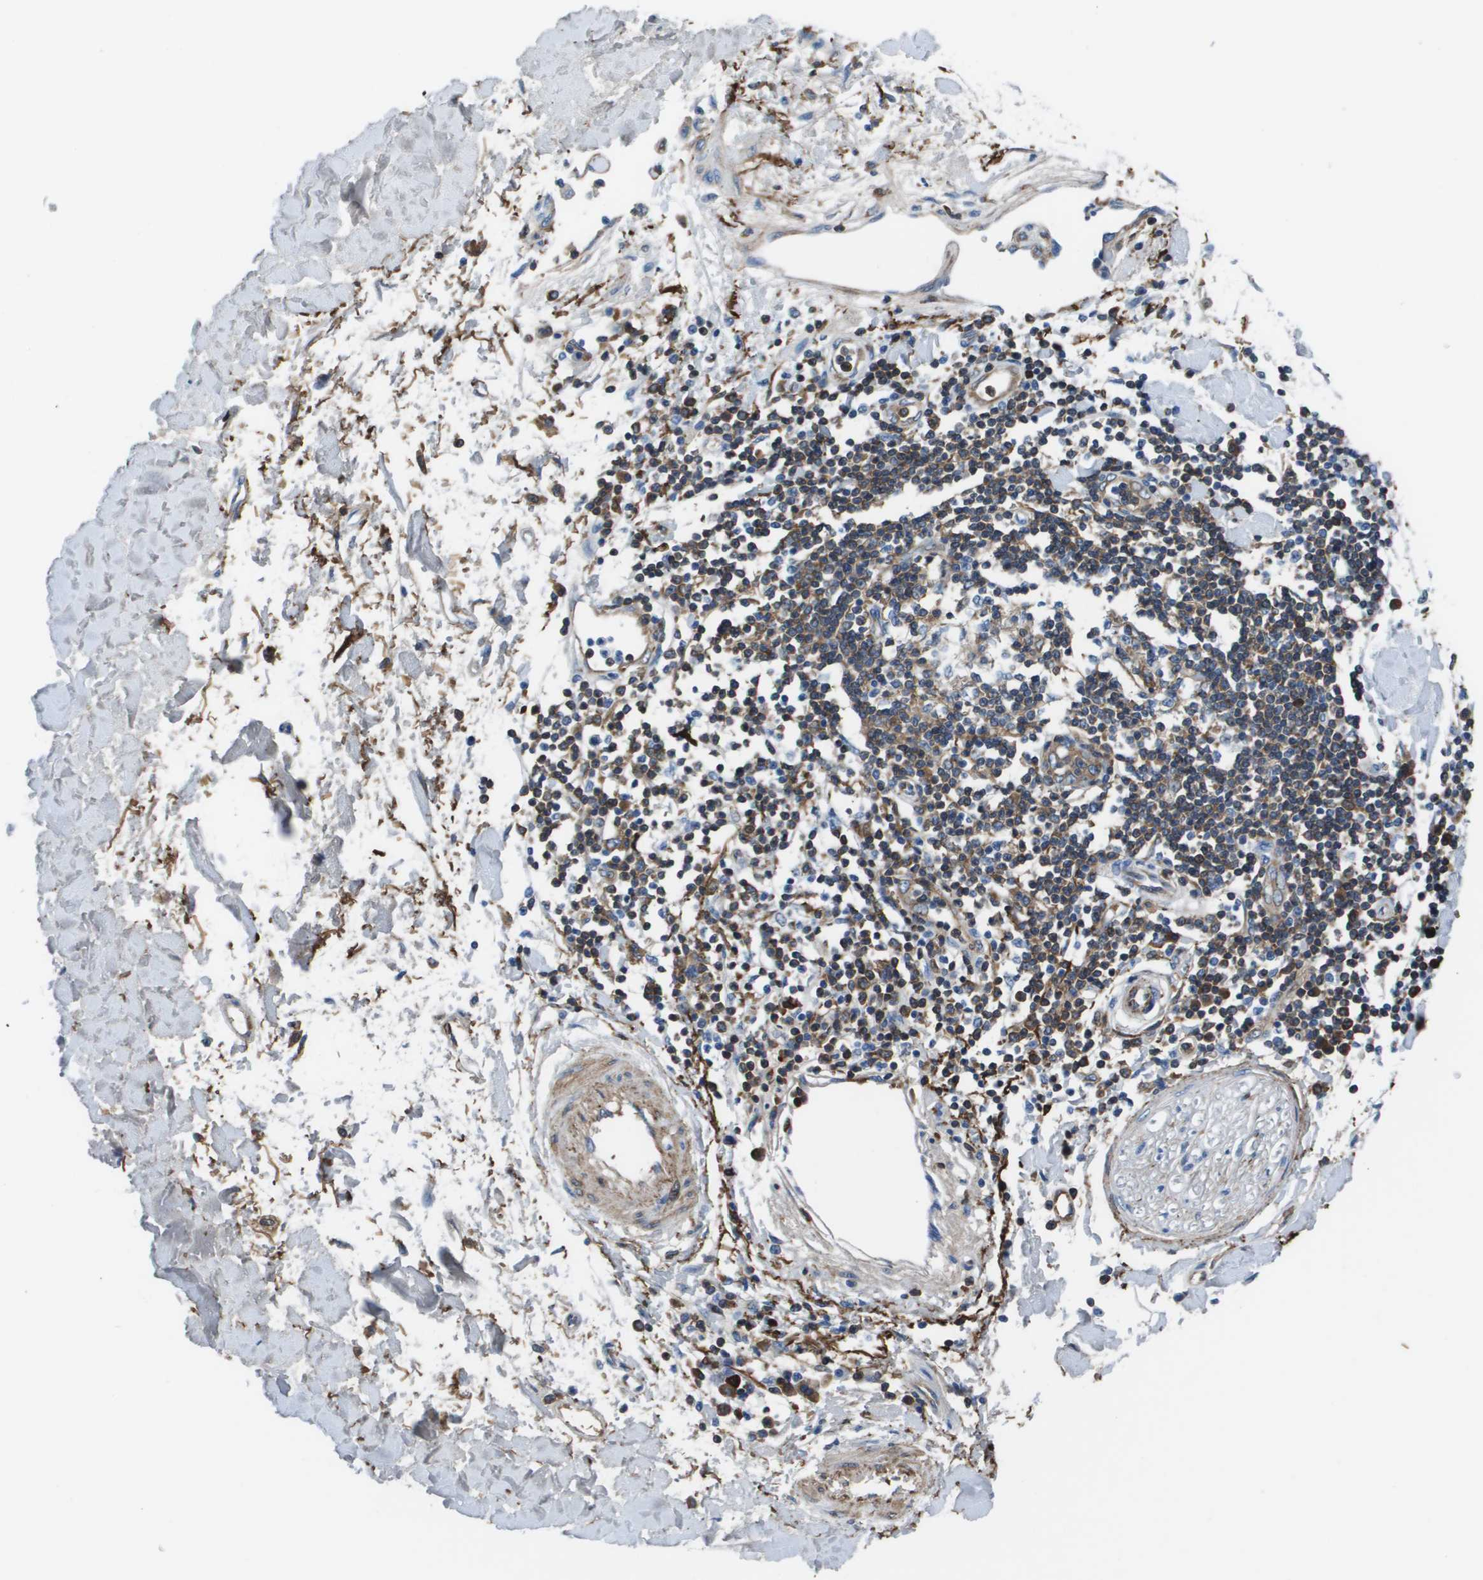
{"staining": {"intensity": "negative", "quantity": "none", "location": "none"}, "tissue": "adipose tissue", "cell_type": "Adipocytes", "image_type": "normal", "snomed": [{"axis": "morphology", "description": "Squamous cell carcinoma, NOS"}, {"axis": "topography", "description": "Skin"}], "caption": "Immunohistochemical staining of benign adipose tissue exhibits no significant staining in adipocytes. The staining was performed using DAB to visualize the protein expression in brown, while the nuclei were stained in blue with hematoxylin (Magnification: 20x).", "gene": "VTN", "patient": {"sex": "male", "age": 83}}